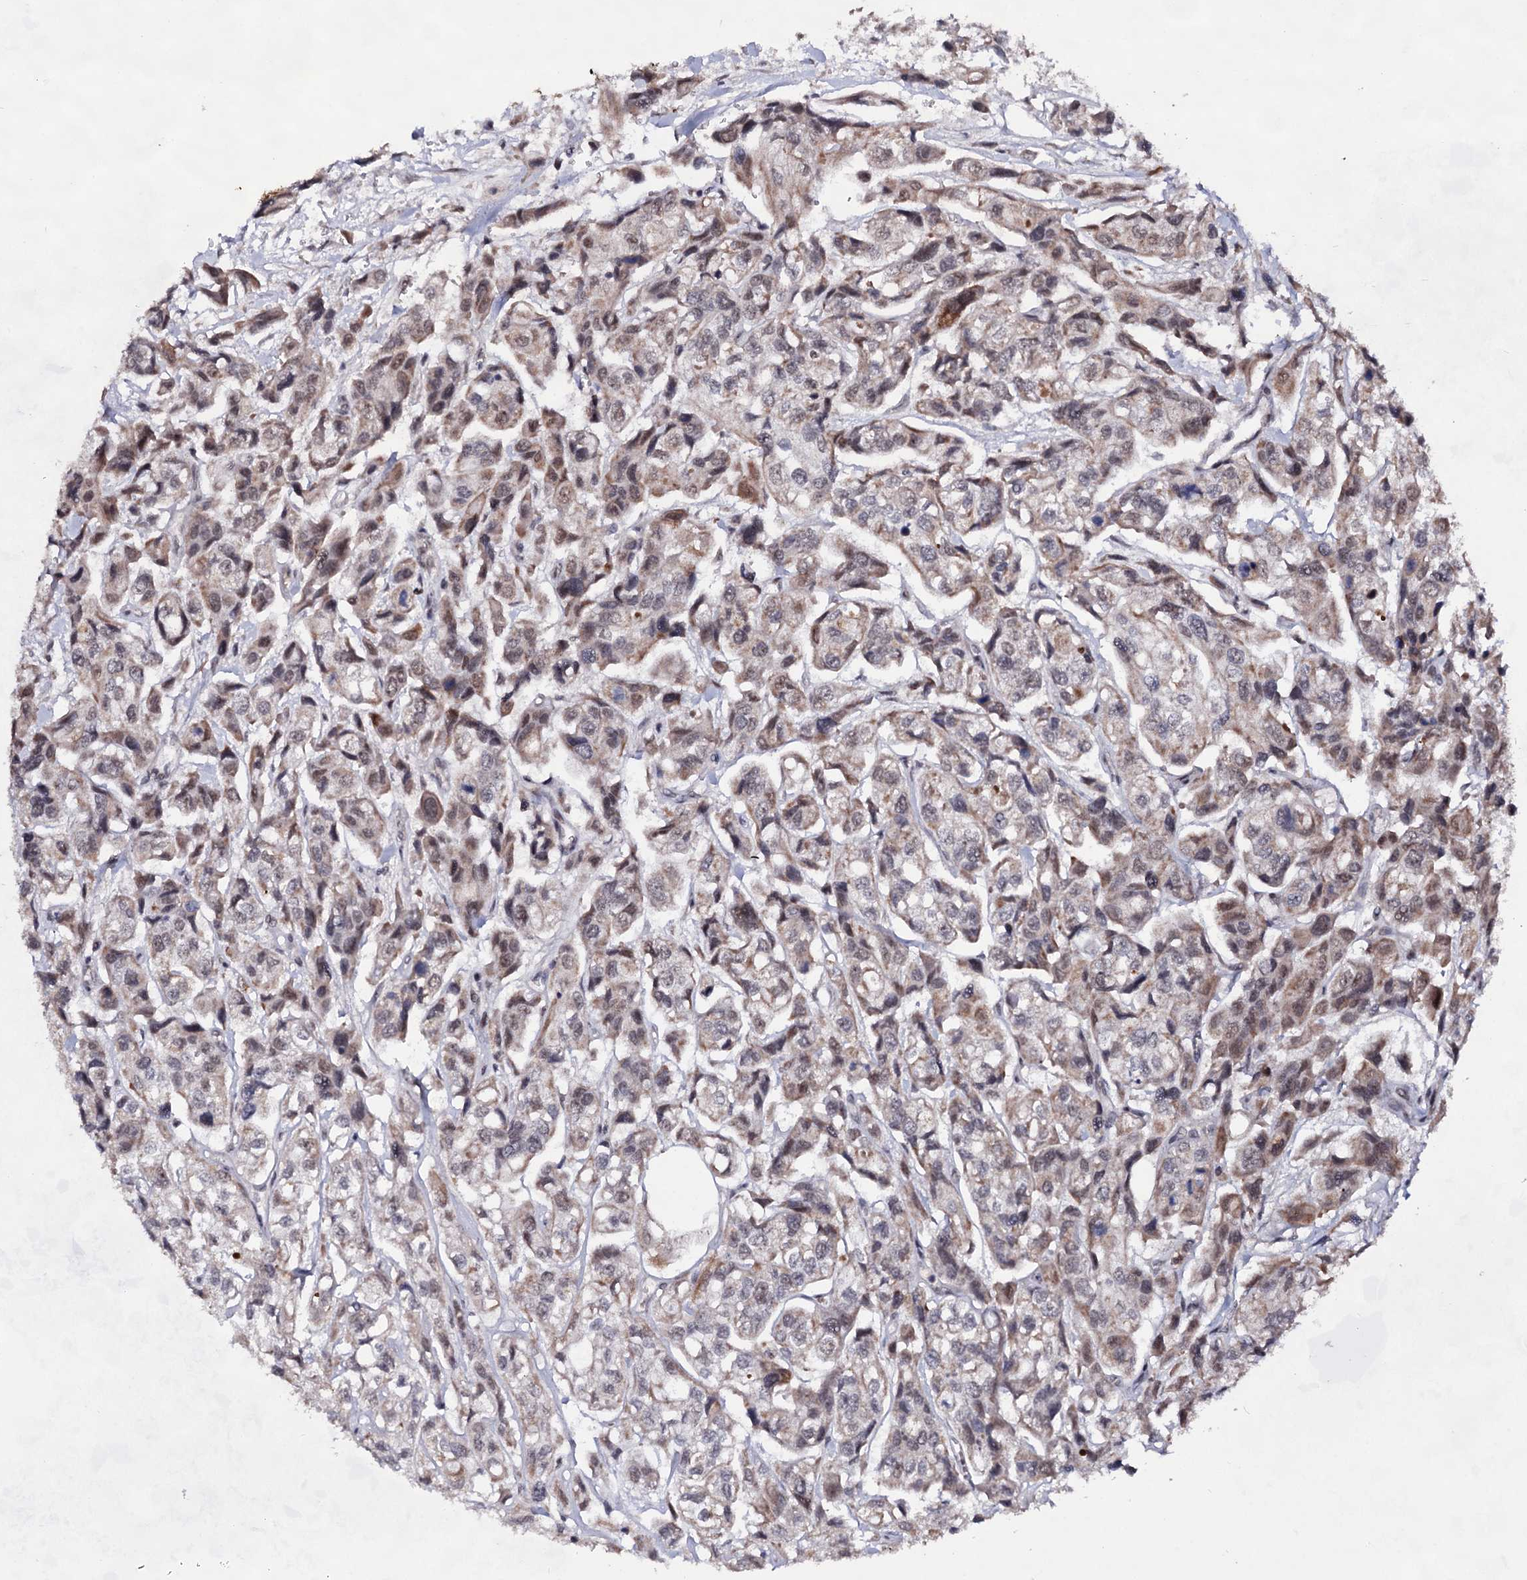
{"staining": {"intensity": "moderate", "quantity": "25%-75%", "location": "cytoplasmic/membranous,nuclear"}, "tissue": "urothelial cancer", "cell_type": "Tumor cells", "image_type": "cancer", "snomed": [{"axis": "morphology", "description": "Urothelial carcinoma, High grade"}, {"axis": "topography", "description": "Urinary bladder"}], "caption": "Protein expression analysis of human high-grade urothelial carcinoma reveals moderate cytoplasmic/membranous and nuclear expression in approximately 25%-75% of tumor cells. (DAB (3,3'-diaminobenzidine) IHC, brown staining for protein, blue staining for nuclei).", "gene": "EXOSC10", "patient": {"sex": "male", "age": 67}}